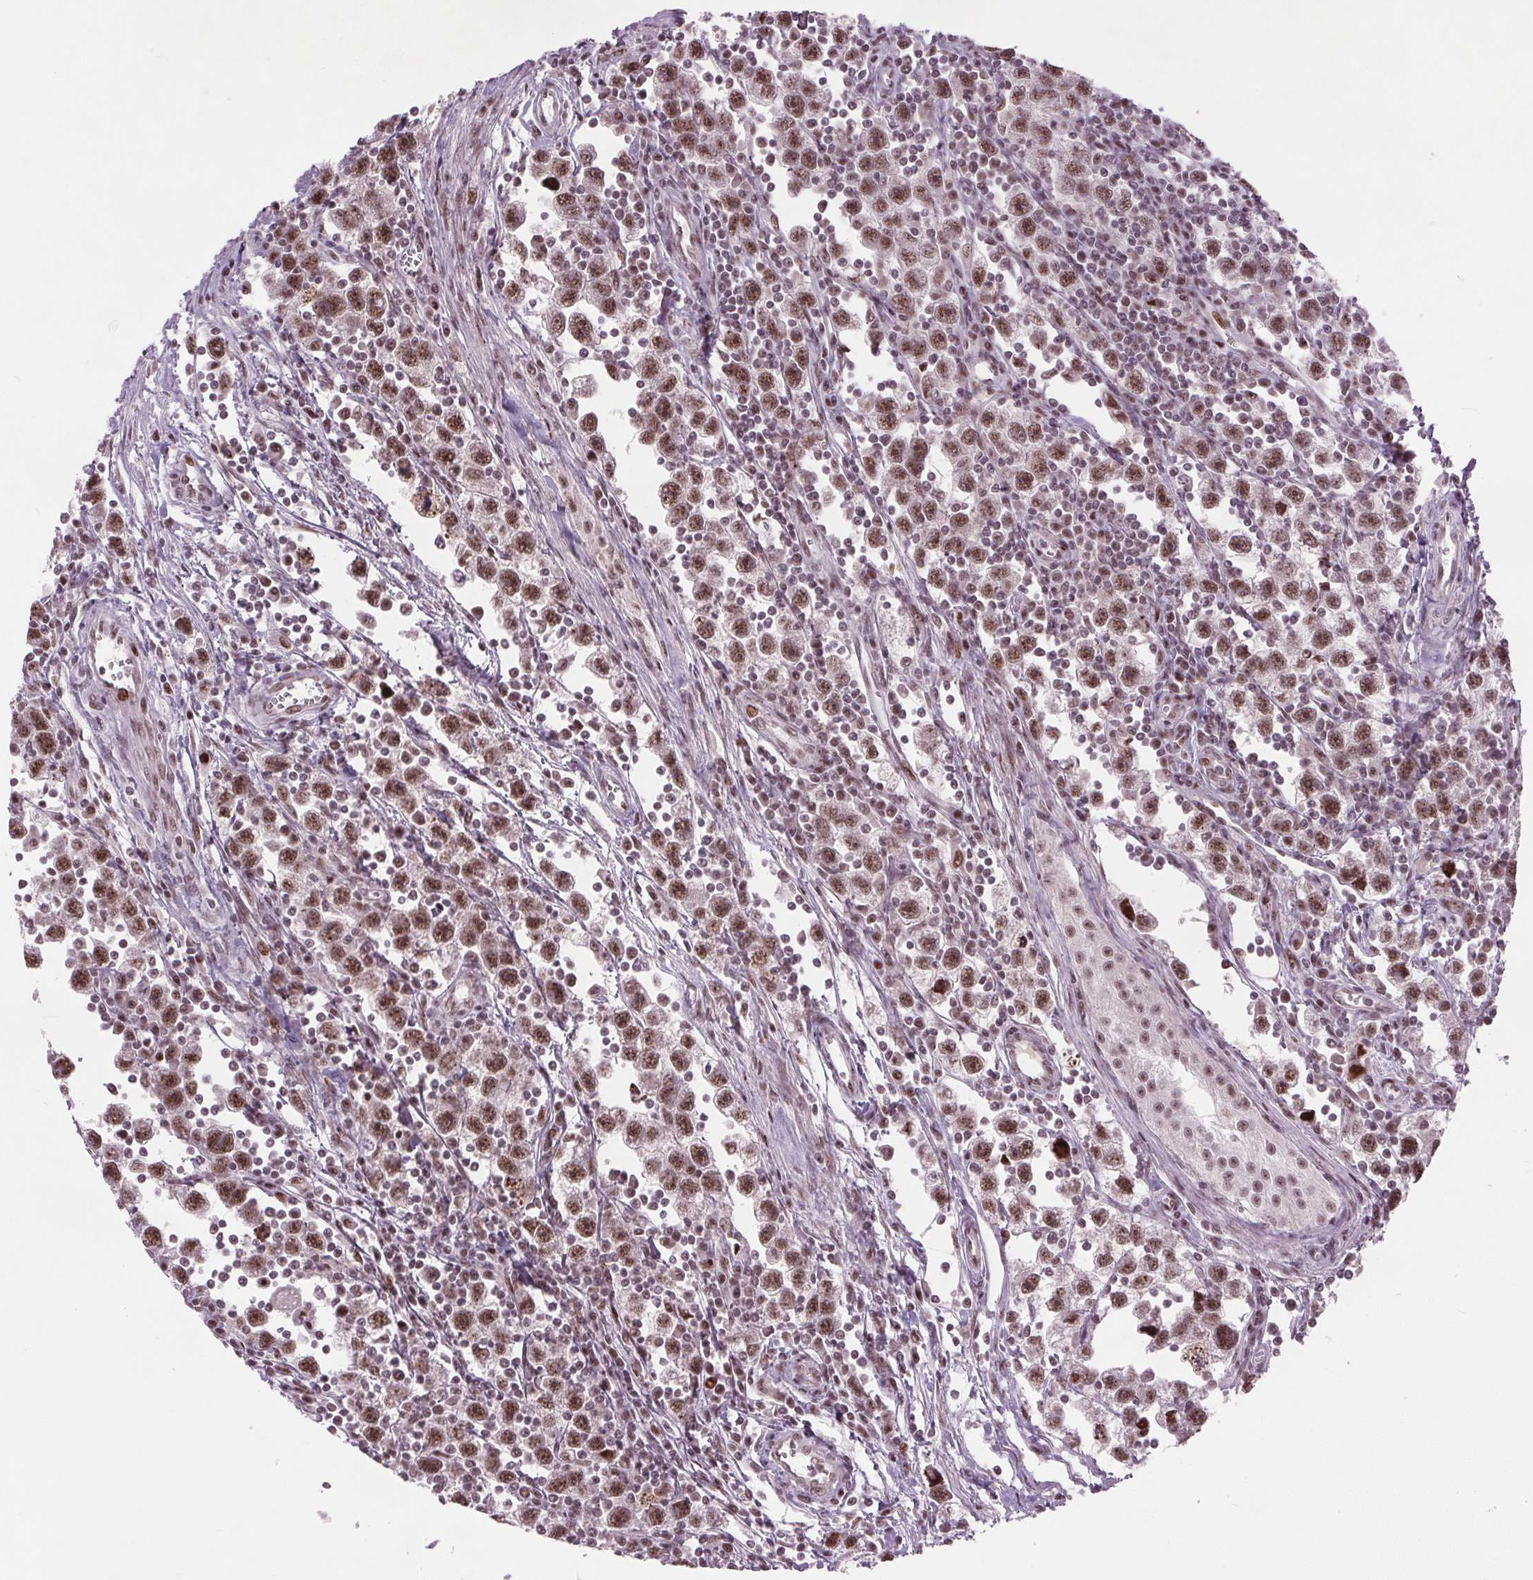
{"staining": {"intensity": "moderate", "quantity": ">75%", "location": "nuclear"}, "tissue": "testis cancer", "cell_type": "Tumor cells", "image_type": "cancer", "snomed": [{"axis": "morphology", "description": "Seminoma, NOS"}, {"axis": "topography", "description": "Testis"}], "caption": "Seminoma (testis) stained for a protein exhibits moderate nuclear positivity in tumor cells. (Brightfield microscopy of DAB IHC at high magnification).", "gene": "TTC34", "patient": {"sex": "male", "age": 30}}